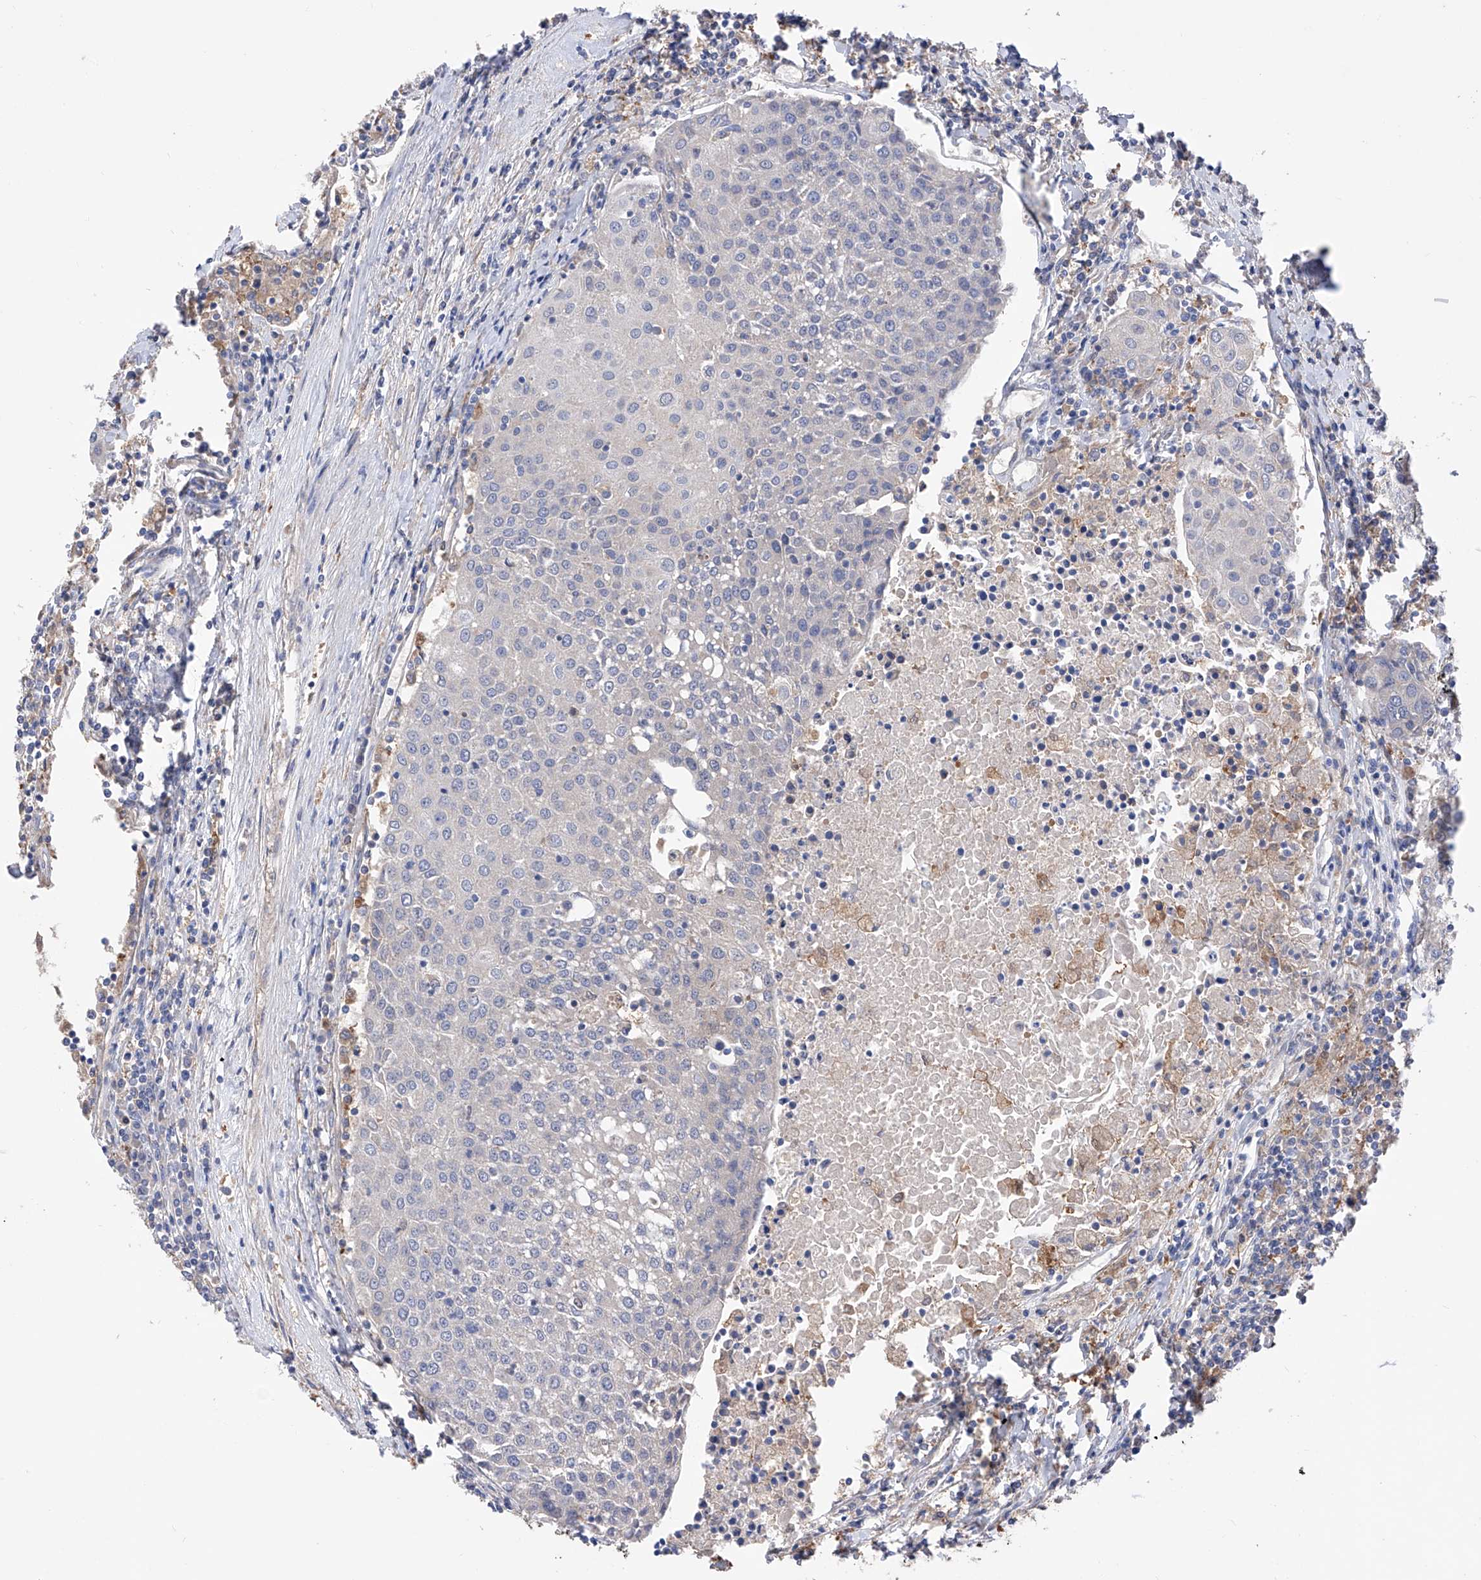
{"staining": {"intensity": "negative", "quantity": "none", "location": "none"}, "tissue": "urothelial cancer", "cell_type": "Tumor cells", "image_type": "cancer", "snomed": [{"axis": "morphology", "description": "Urothelial carcinoma, High grade"}, {"axis": "topography", "description": "Urinary bladder"}], "caption": "Urothelial cancer was stained to show a protein in brown. There is no significant staining in tumor cells. (Stains: DAB (3,3'-diaminobenzidine) immunohistochemistry with hematoxylin counter stain, Microscopy: brightfield microscopy at high magnification).", "gene": "SPATA20", "patient": {"sex": "female", "age": 85}}